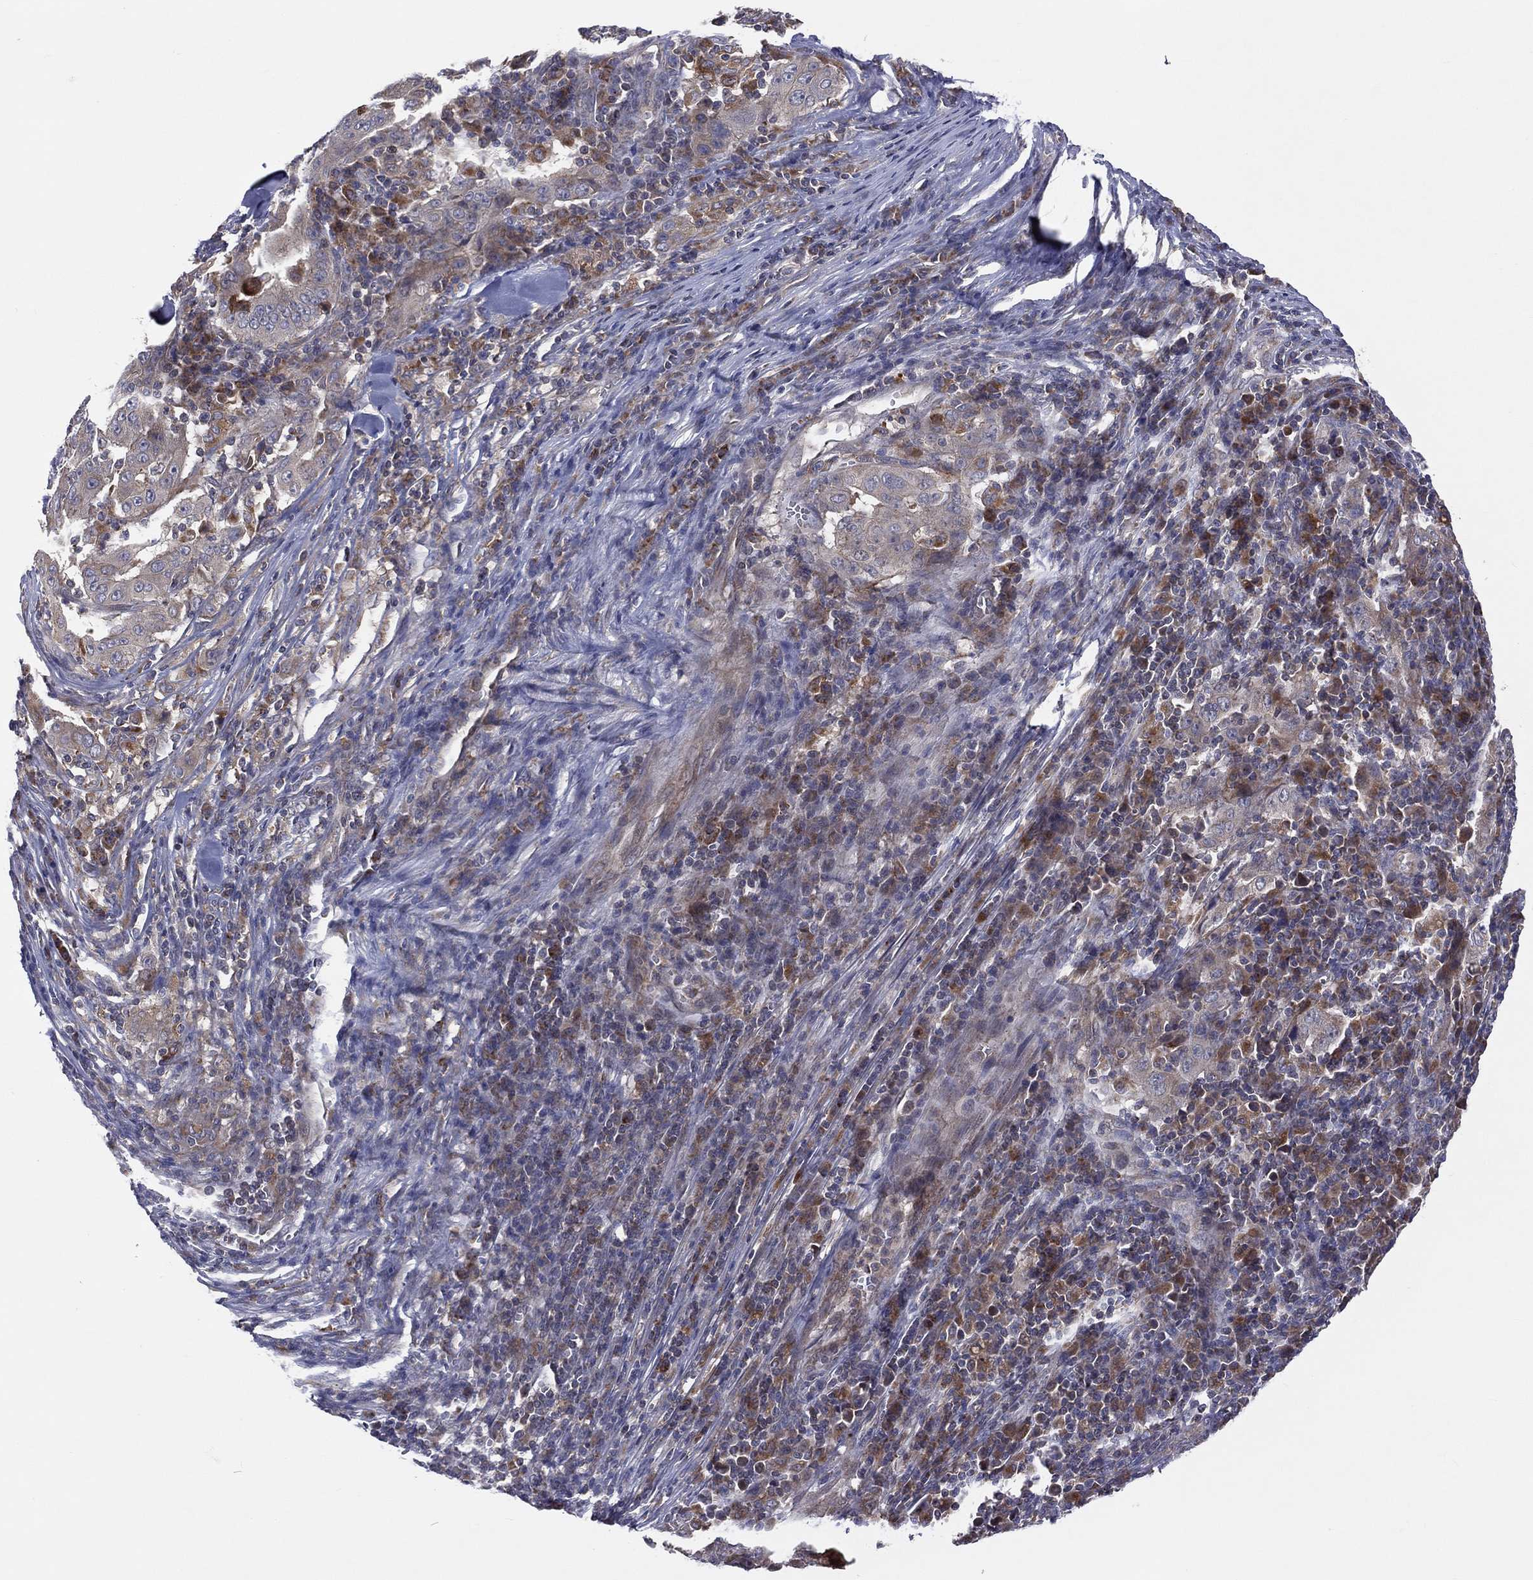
{"staining": {"intensity": "negative", "quantity": "none", "location": "none"}, "tissue": "pancreatic cancer", "cell_type": "Tumor cells", "image_type": "cancer", "snomed": [{"axis": "morphology", "description": "Adenocarcinoma, NOS"}, {"axis": "topography", "description": "Pancreas"}], "caption": "Immunohistochemistry (IHC) photomicrograph of human pancreatic adenocarcinoma stained for a protein (brown), which shows no staining in tumor cells.", "gene": "STARD3", "patient": {"sex": "male", "age": 63}}